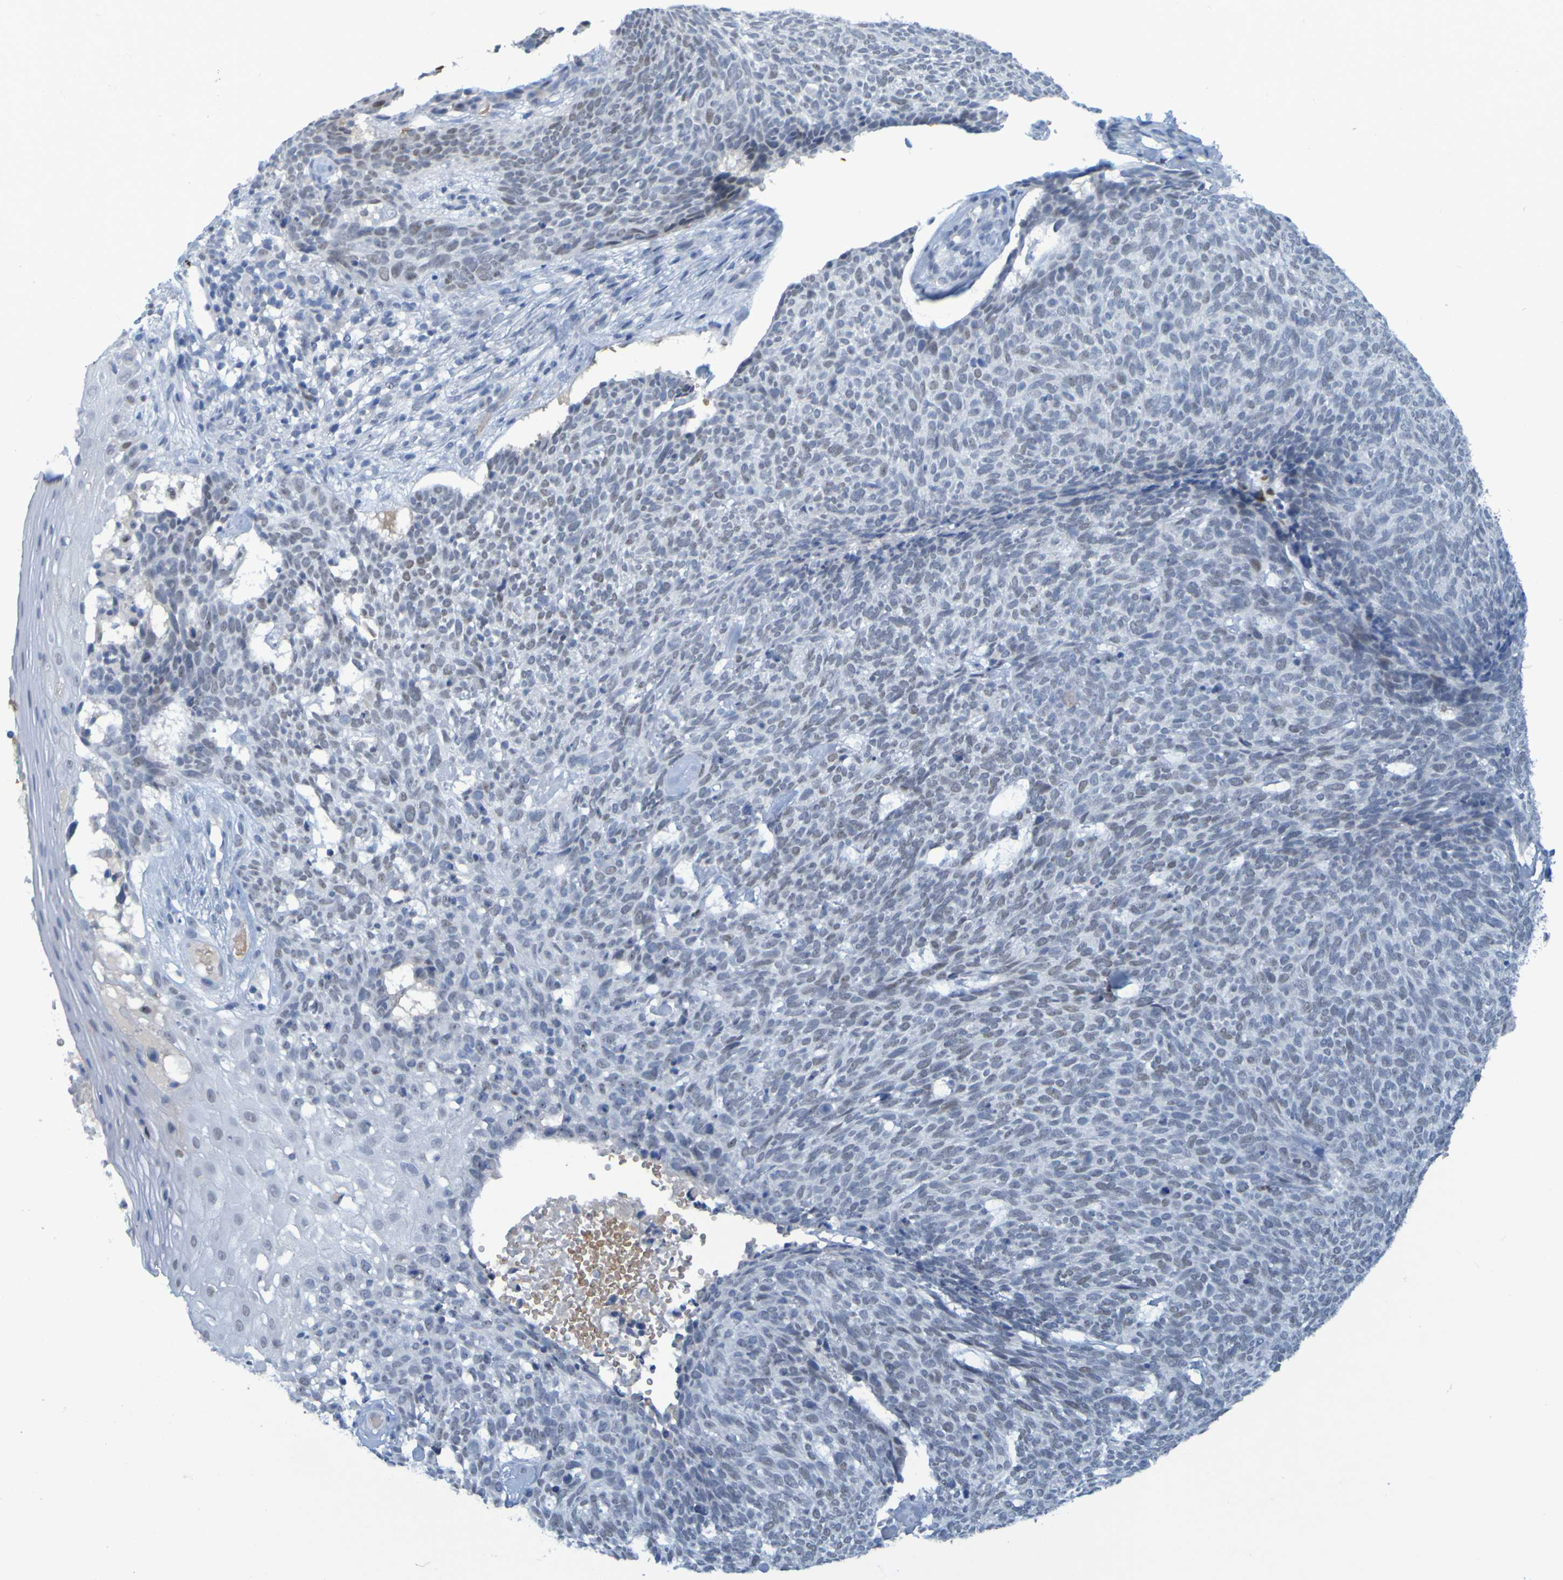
{"staining": {"intensity": "negative", "quantity": "none", "location": "none"}, "tissue": "skin cancer", "cell_type": "Tumor cells", "image_type": "cancer", "snomed": [{"axis": "morphology", "description": "Basal cell carcinoma"}, {"axis": "topography", "description": "Skin"}], "caption": "Human skin cancer stained for a protein using immunohistochemistry reveals no staining in tumor cells.", "gene": "USP36", "patient": {"sex": "female", "age": 84}}